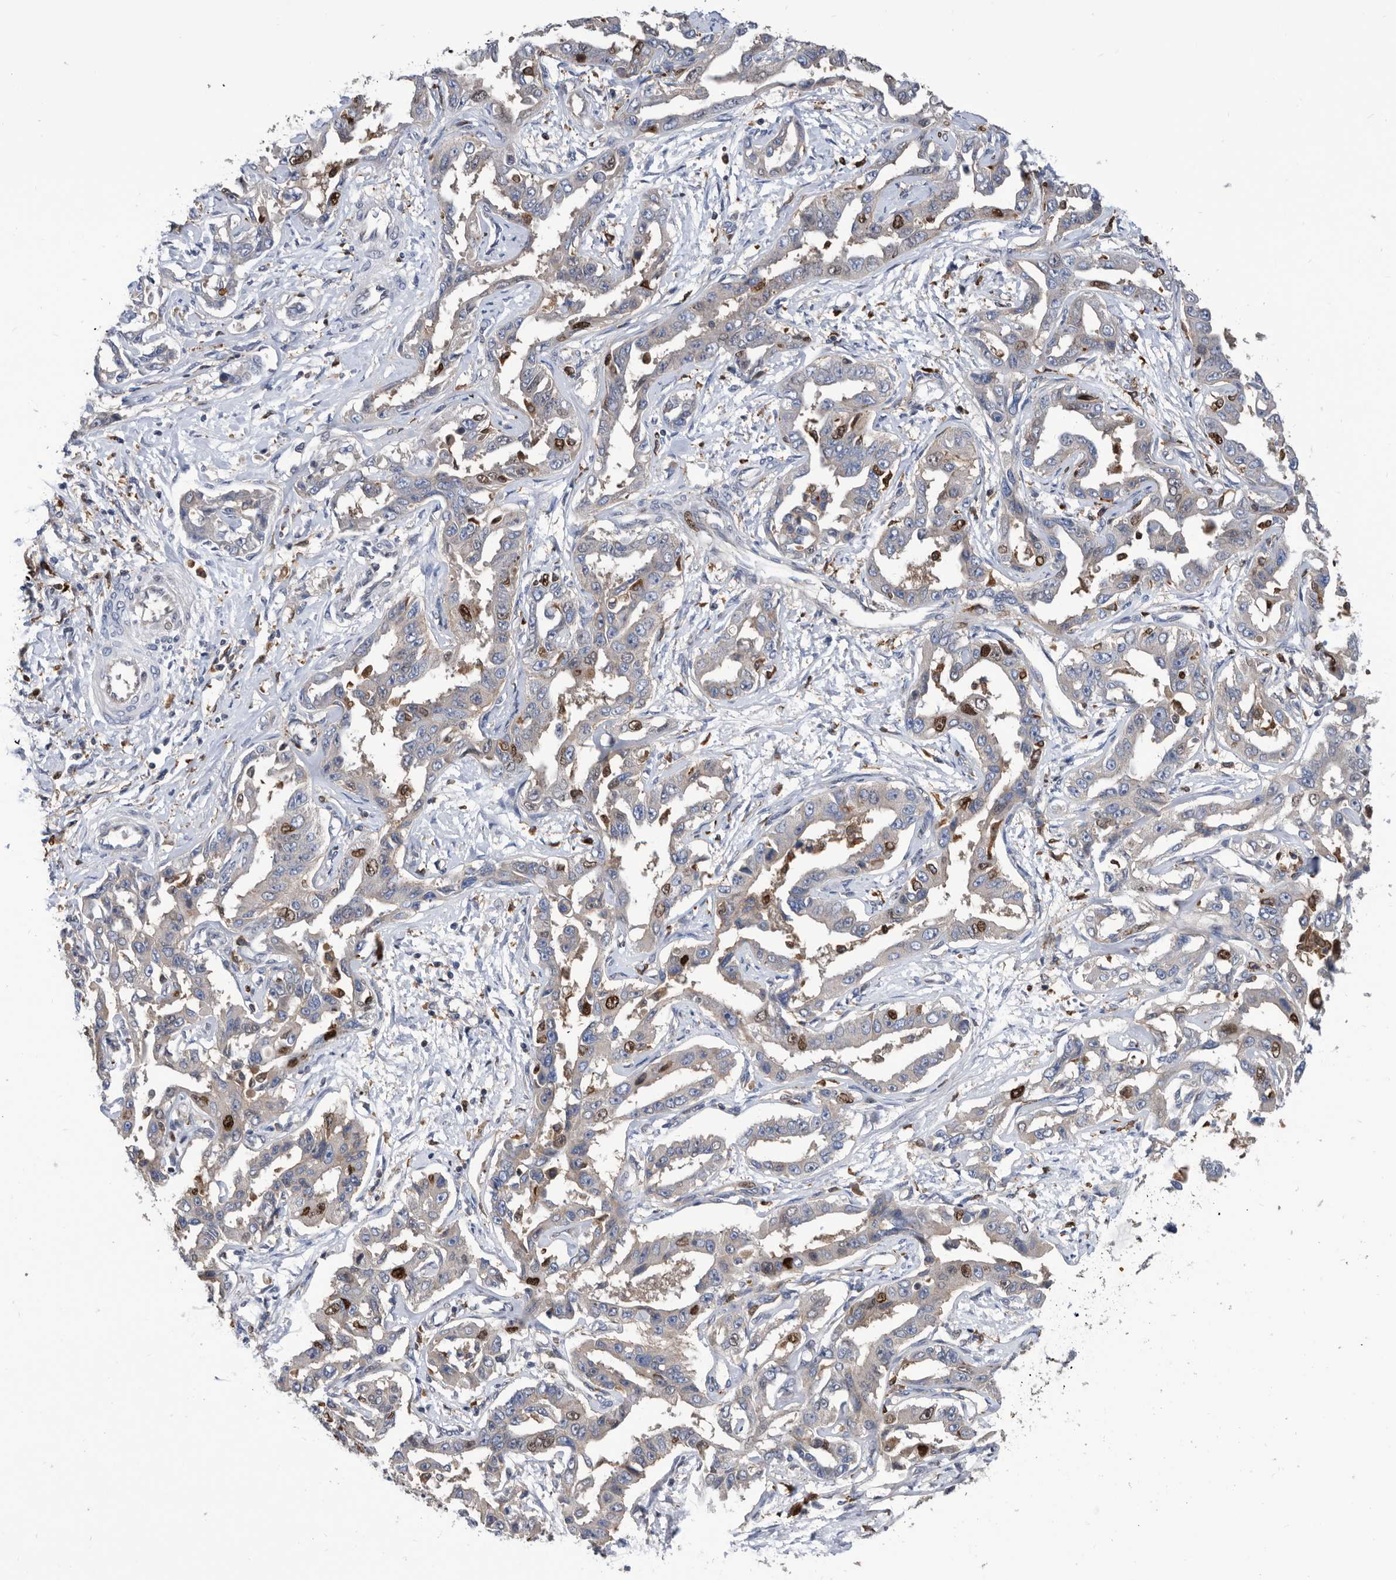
{"staining": {"intensity": "strong", "quantity": "<25%", "location": "nuclear"}, "tissue": "liver cancer", "cell_type": "Tumor cells", "image_type": "cancer", "snomed": [{"axis": "morphology", "description": "Cholangiocarcinoma"}, {"axis": "topography", "description": "Liver"}], "caption": "IHC staining of cholangiocarcinoma (liver), which demonstrates medium levels of strong nuclear expression in approximately <25% of tumor cells indicating strong nuclear protein staining. The staining was performed using DAB (brown) for protein detection and nuclei were counterstained in hematoxylin (blue).", "gene": "ATAD2", "patient": {"sex": "male", "age": 59}}